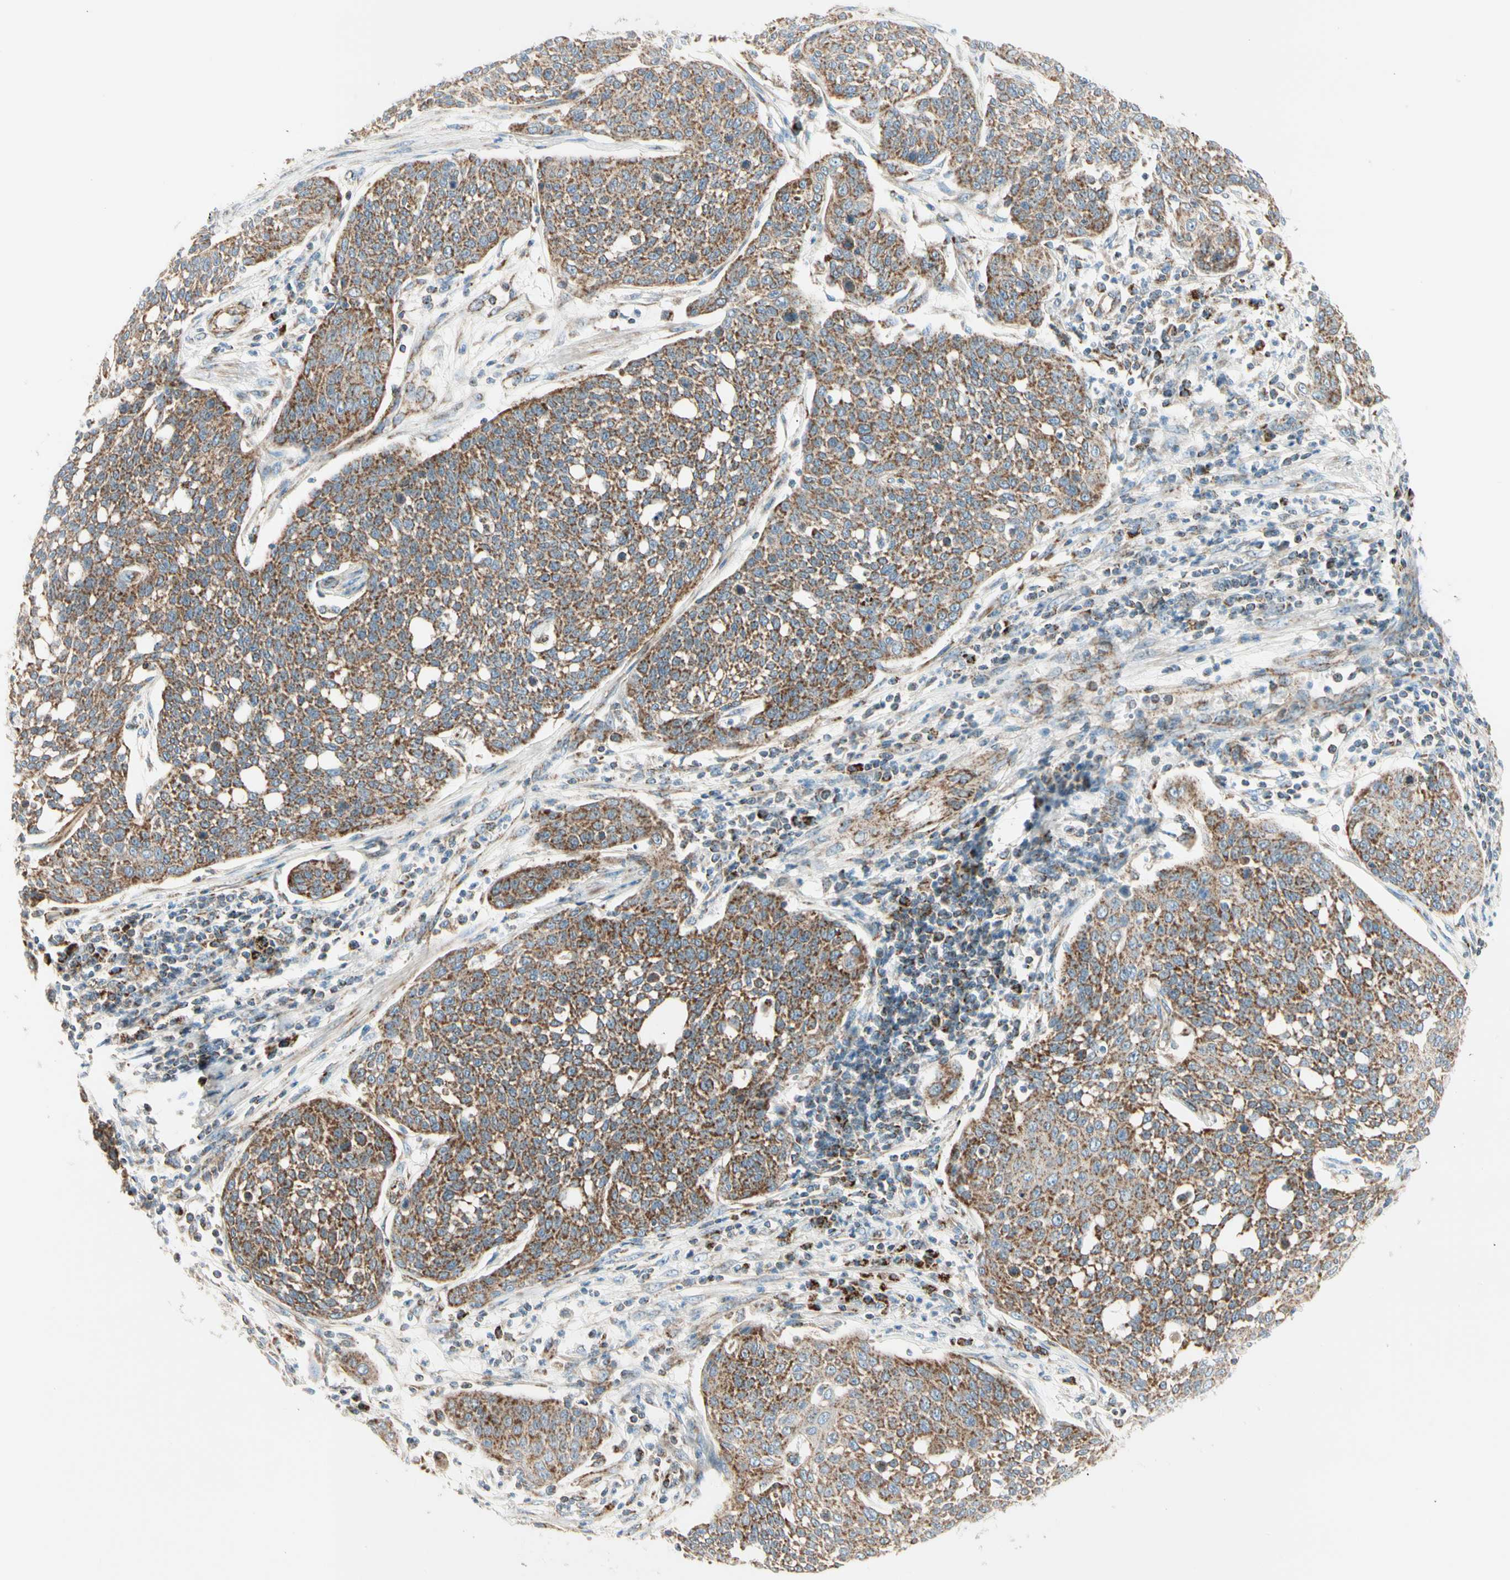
{"staining": {"intensity": "moderate", "quantity": ">75%", "location": "cytoplasmic/membranous"}, "tissue": "cervical cancer", "cell_type": "Tumor cells", "image_type": "cancer", "snomed": [{"axis": "morphology", "description": "Squamous cell carcinoma, NOS"}, {"axis": "topography", "description": "Cervix"}], "caption": "There is medium levels of moderate cytoplasmic/membranous expression in tumor cells of cervical squamous cell carcinoma, as demonstrated by immunohistochemical staining (brown color).", "gene": "TBC1D10A", "patient": {"sex": "female", "age": 34}}